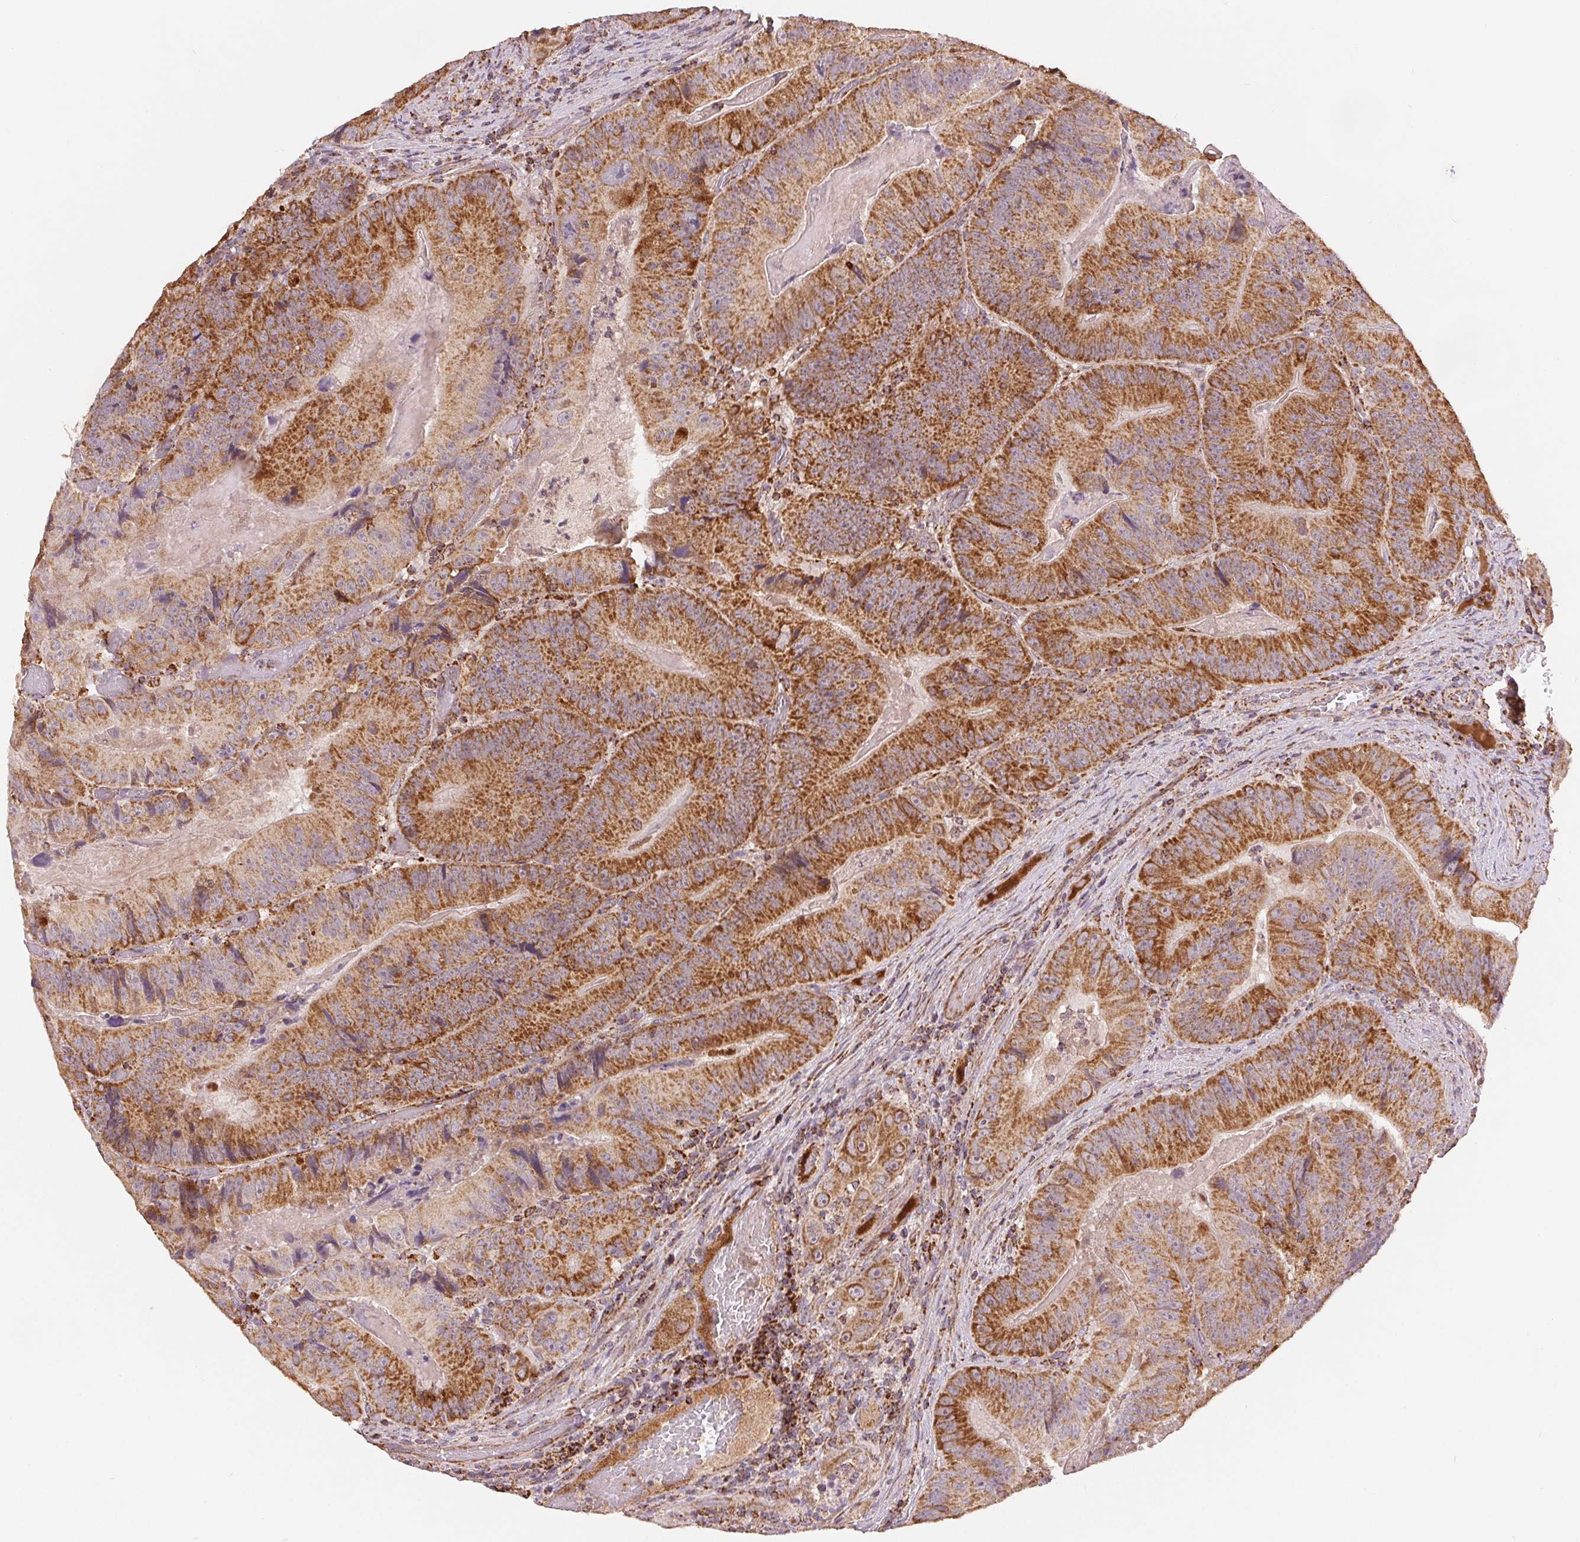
{"staining": {"intensity": "moderate", "quantity": "25%-75%", "location": "cytoplasmic/membranous"}, "tissue": "colorectal cancer", "cell_type": "Tumor cells", "image_type": "cancer", "snomed": [{"axis": "morphology", "description": "Adenocarcinoma, NOS"}, {"axis": "topography", "description": "Colon"}], "caption": "Adenocarcinoma (colorectal) was stained to show a protein in brown. There is medium levels of moderate cytoplasmic/membranous positivity in about 25%-75% of tumor cells.", "gene": "SDHB", "patient": {"sex": "female", "age": 86}}